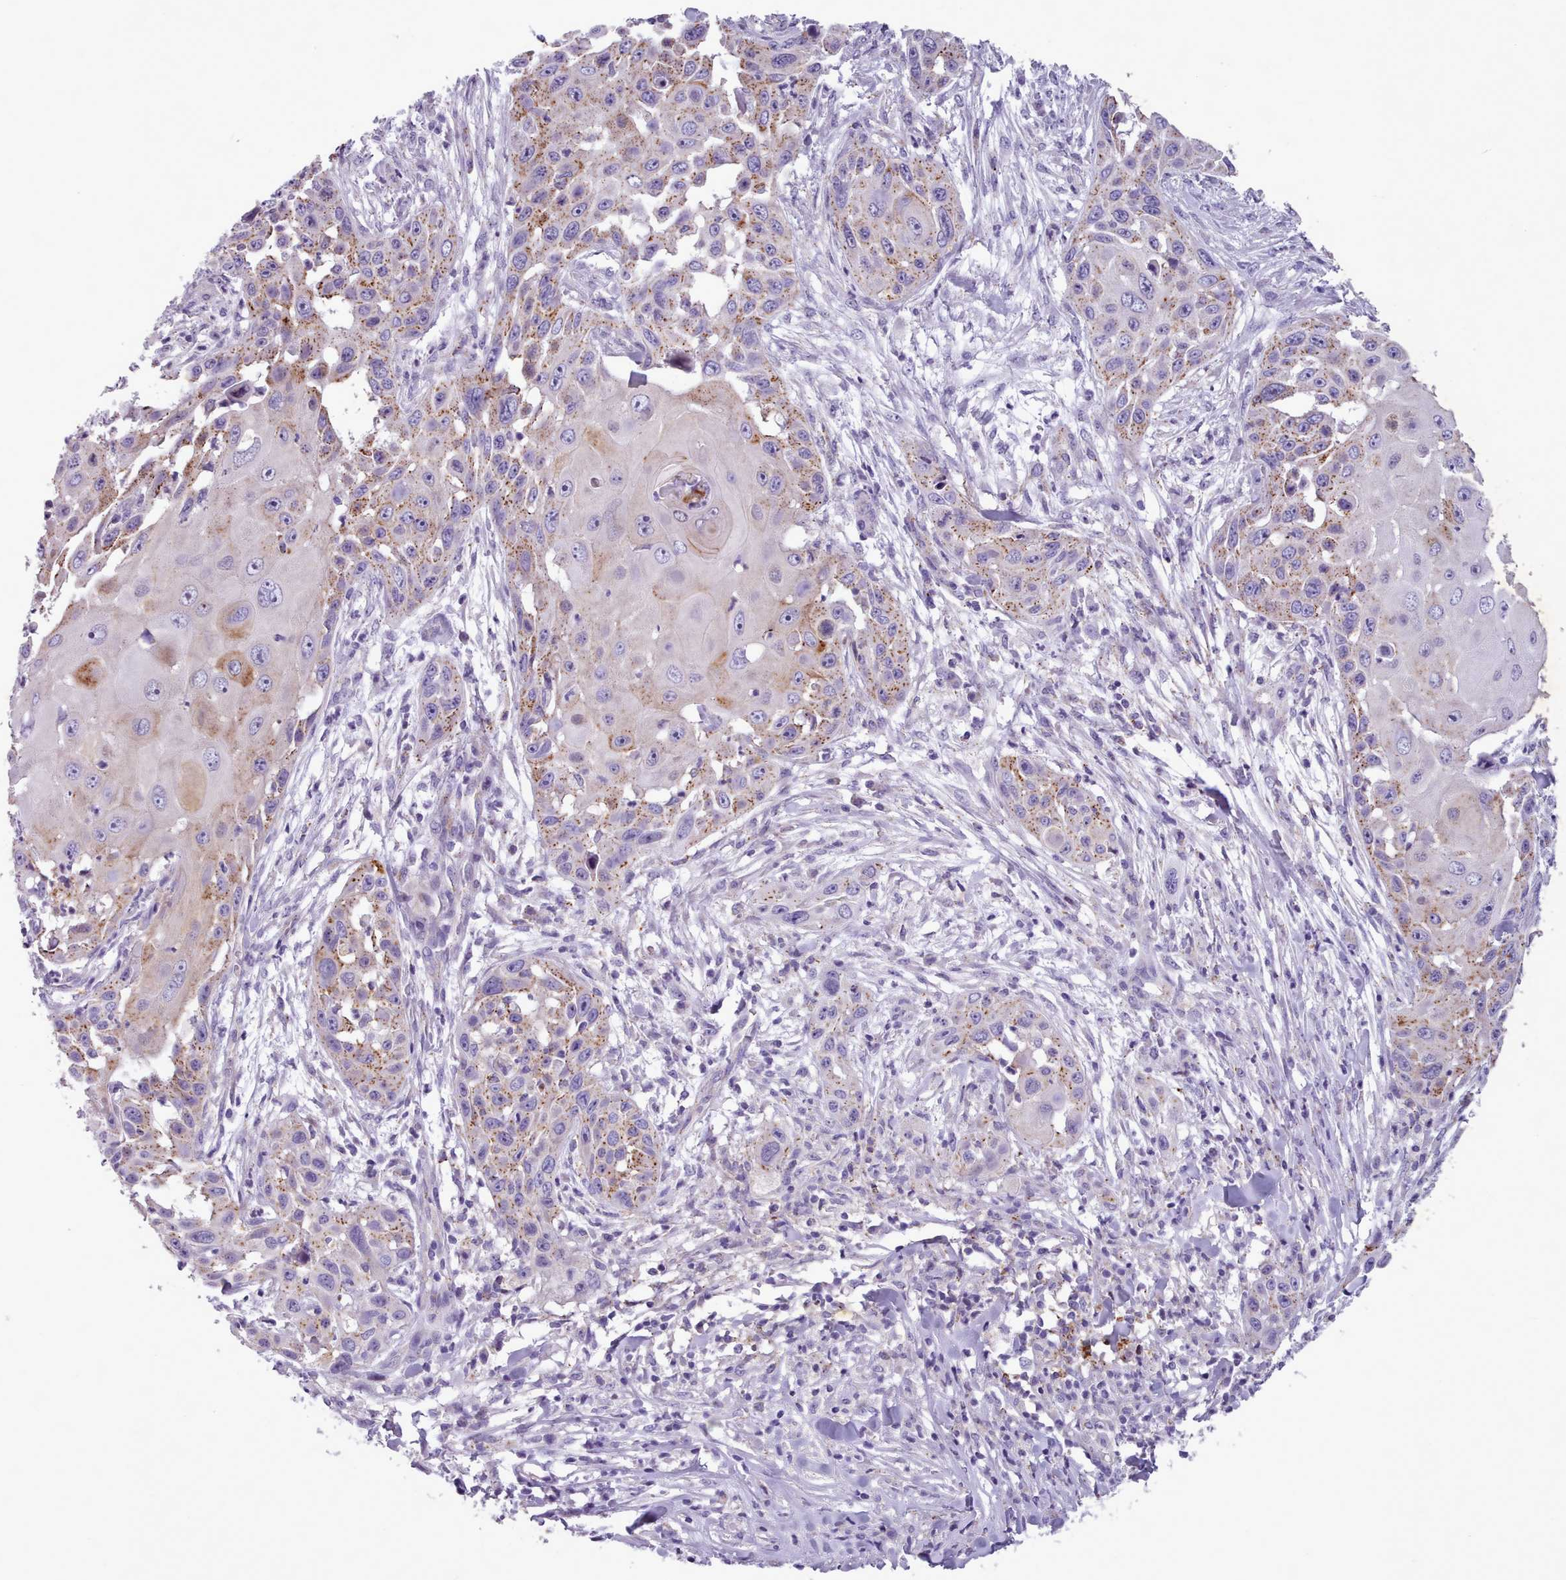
{"staining": {"intensity": "moderate", "quantity": "<25%", "location": "cytoplasmic/membranous"}, "tissue": "skin cancer", "cell_type": "Tumor cells", "image_type": "cancer", "snomed": [{"axis": "morphology", "description": "Squamous cell carcinoma, NOS"}, {"axis": "topography", "description": "Skin"}], "caption": "Skin squamous cell carcinoma was stained to show a protein in brown. There is low levels of moderate cytoplasmic/membranous staining in about <25% of tumor cells.", "gene": "KCNT2", "patient": {"sex": "female", "age": 44}}